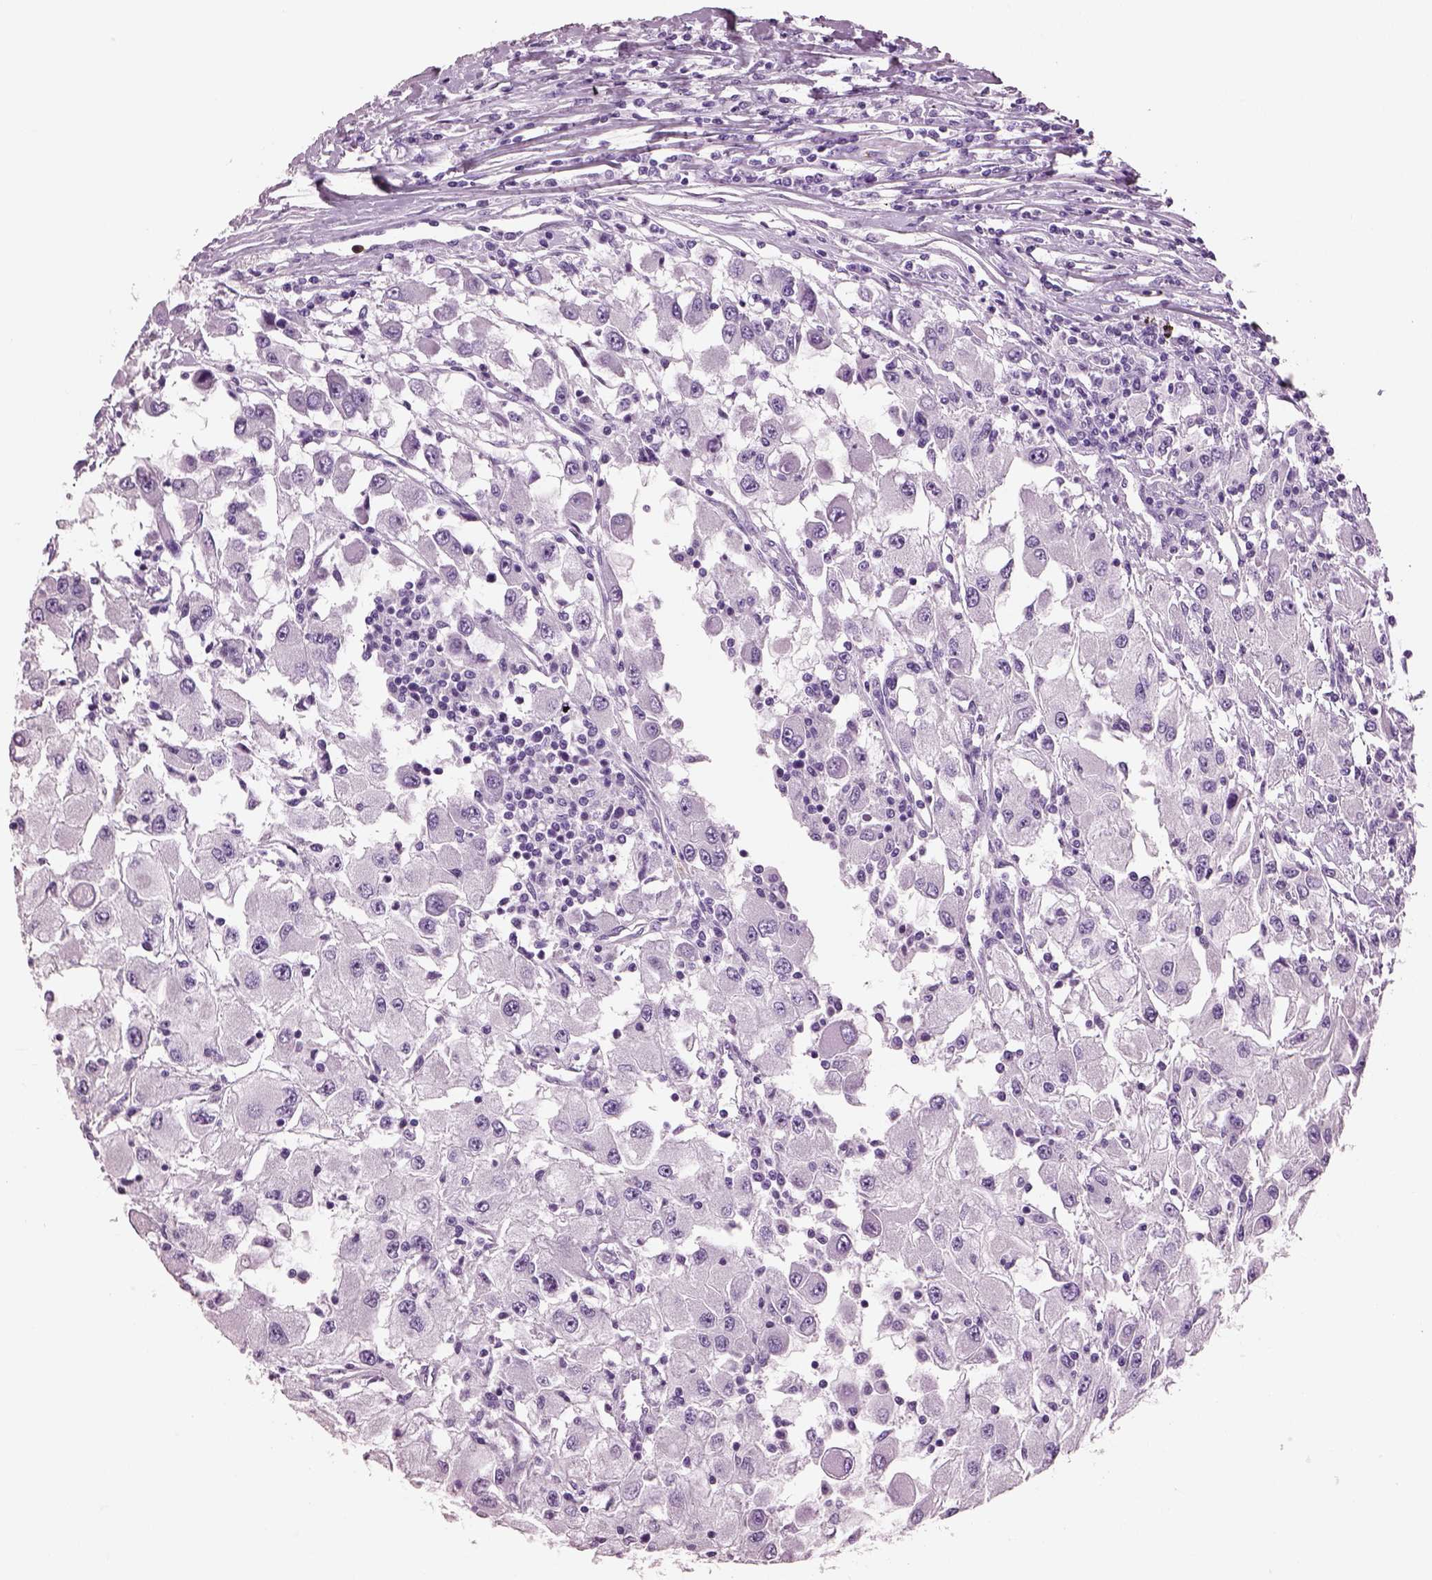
{"staining": {"intensity": "negative", "quantity": "none", "location": "none"}, "tissue": "renal cancer", "cell_type": "Tumor cells", "image_type": "cancer", "snomed": [{"axis": "morphology", "description": "Adenocarcinoma, NOS"}, {"axis": "topography", "description": "Kidney"}], "caption": "IHC image of human adenocarcinoma (renal) stained for a protein (brown), which shows no positivity in tumor cells.", "gene": "ACOD1", "patient": {"sex": "female", "age": 67}}